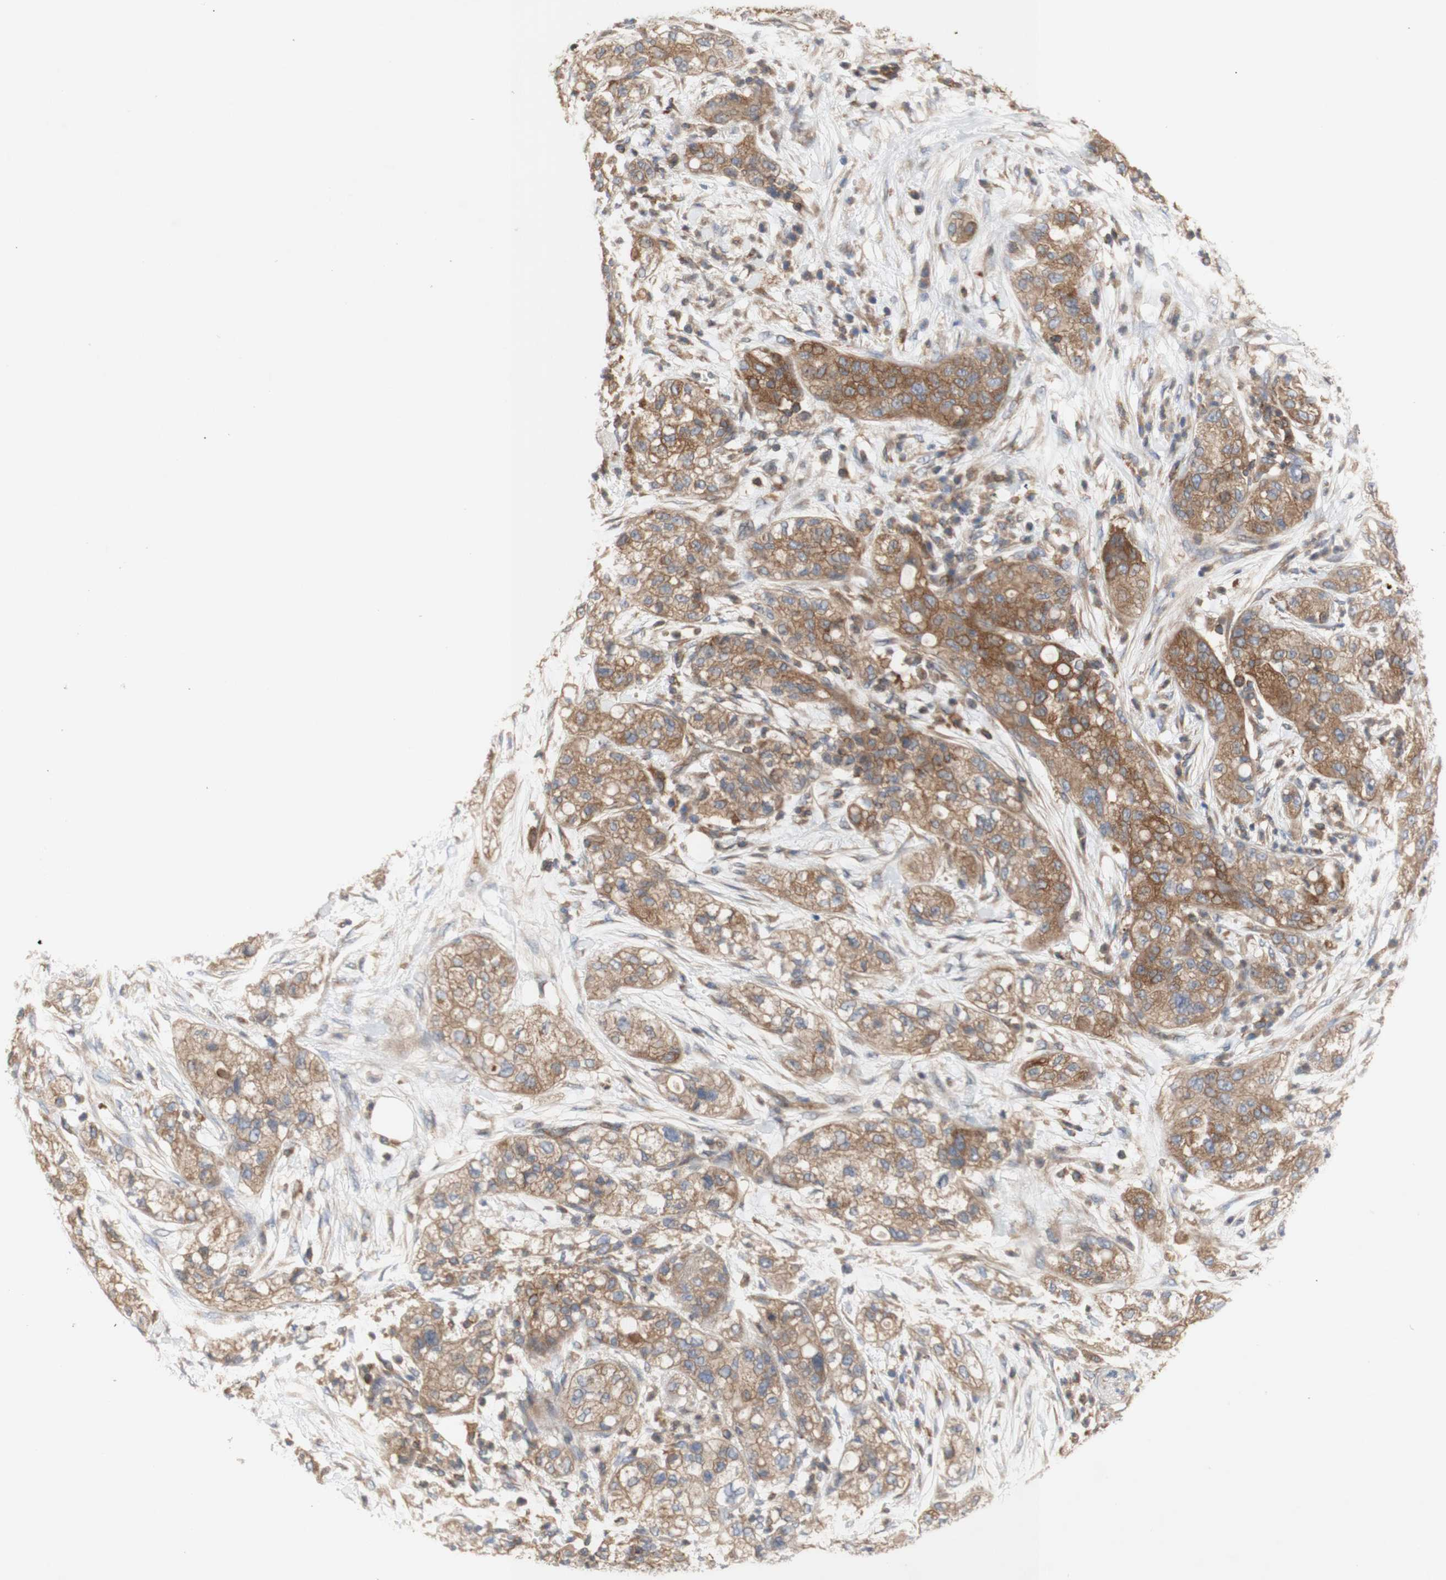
{"staining": {"intensity": "moderate", "quantity": ">75%", "location": "cytoplasmic/membranous"}, "tissue": "pancreatic cancer", "cell_type": "Tumor cells", "image_type": "cancer", "snomed": [{"axis": "morphology", "description": "Adenocarcinoma, NOS"}, {"axis": "topography", "description": "Pancreas"}], "caption": "Immunohistochemical staining of pancreatic cancer (adenocarcinoma) reveals moderate cytoplasmic/membranous protein positivity in approximately >75% of tumor cells.", "gene": "IKBKG", "patient": {"sex": "female", "age": 78}}